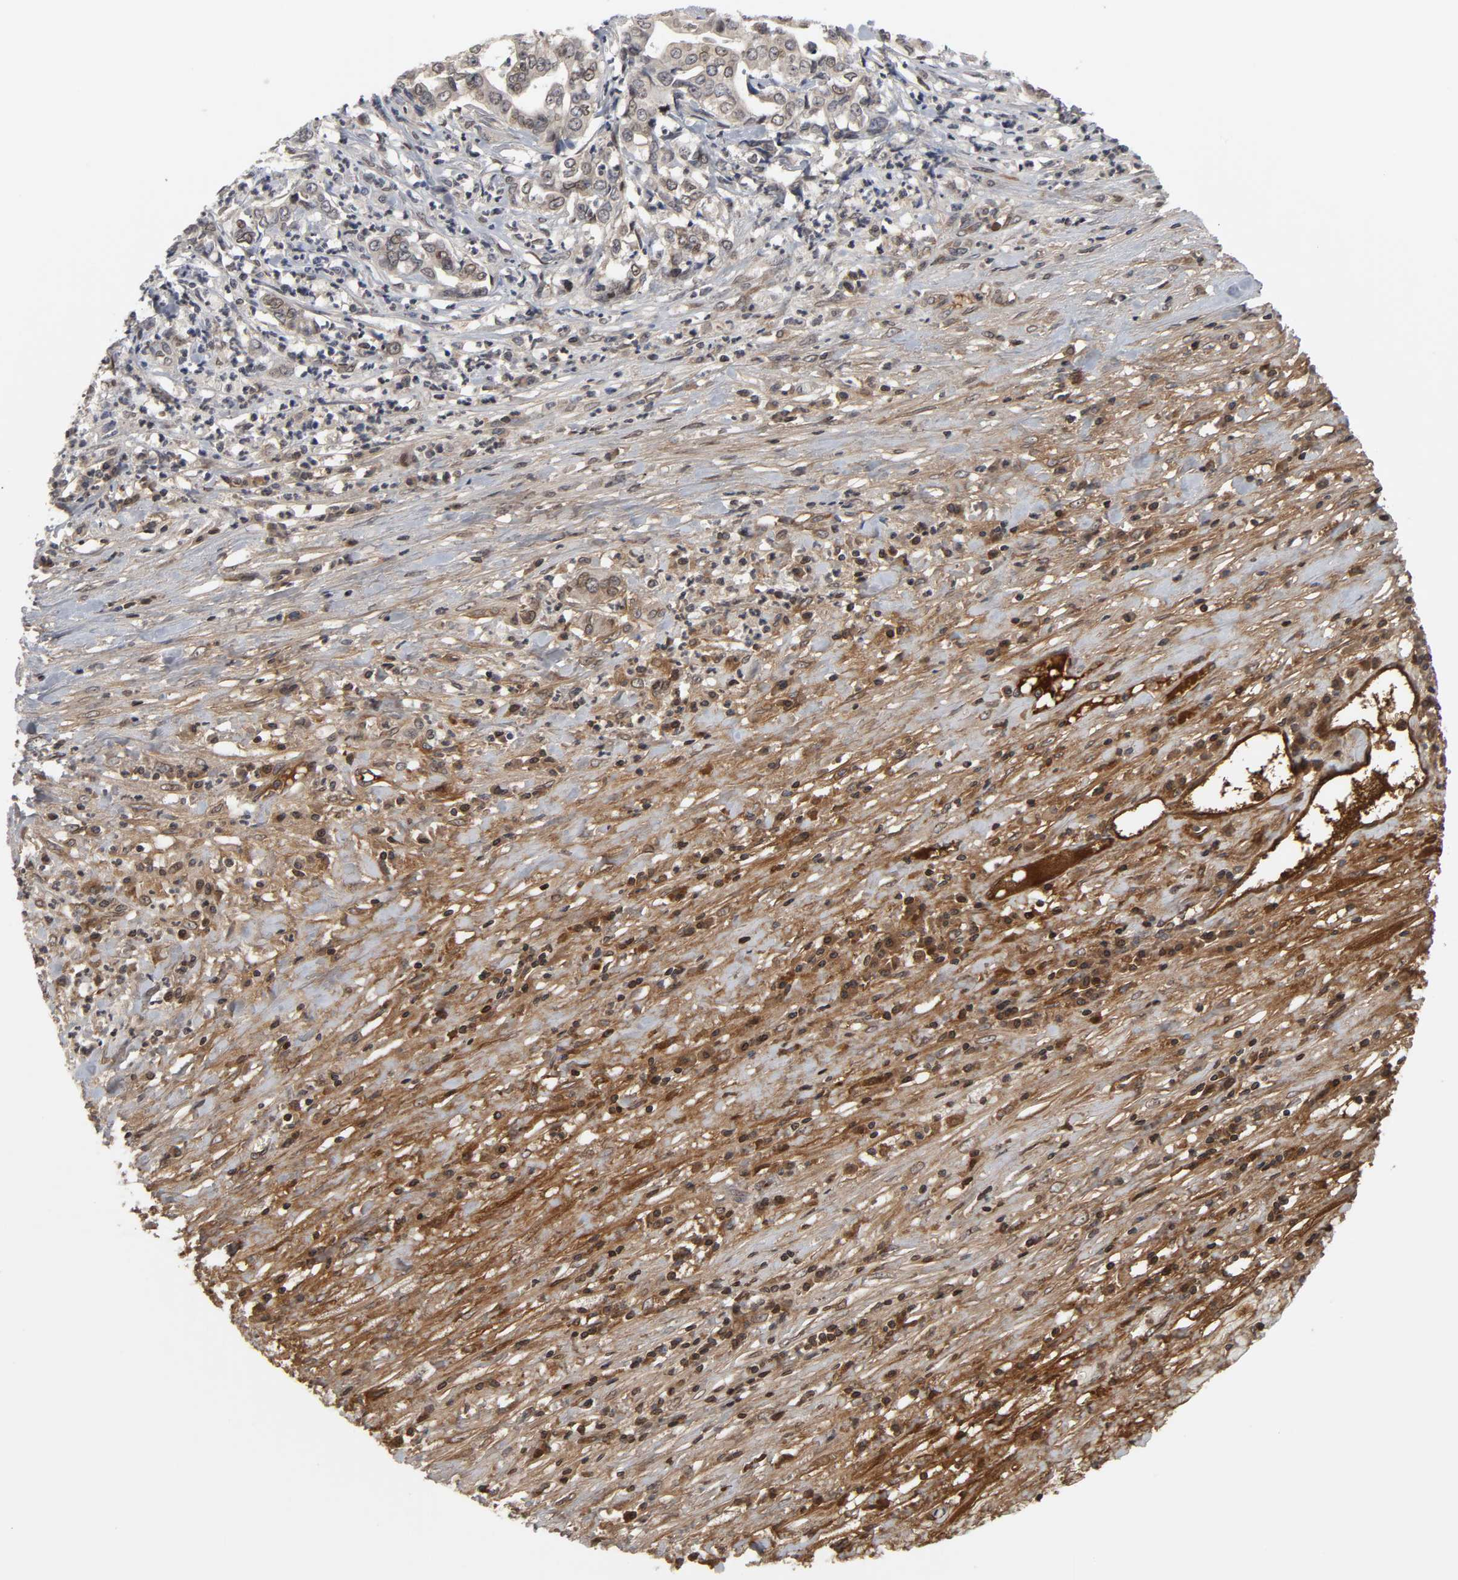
{"staining": {"intensity": "strong", "quantity": ">75%", "location": "cytoplasmic/membranous,nuclear"}, "tissue": "liver cancer", "cell_type": "Tumor cells", "image_type": "cancer", "snomed": [{"axis": "morphology", "description": "Cholangiocarcinoma"}, {"axis": "topography", "description": "Liver"}], "caption": "There is high levels of strong cytoplasmic/membranous and nuclear expression in tumor cells of liver cancer (cholangiocarcinoma), as demonstrated by immunohistochemical staining (brown color).", "gene": "CPN2", "patient": {"sex": "female", "age": 61}}